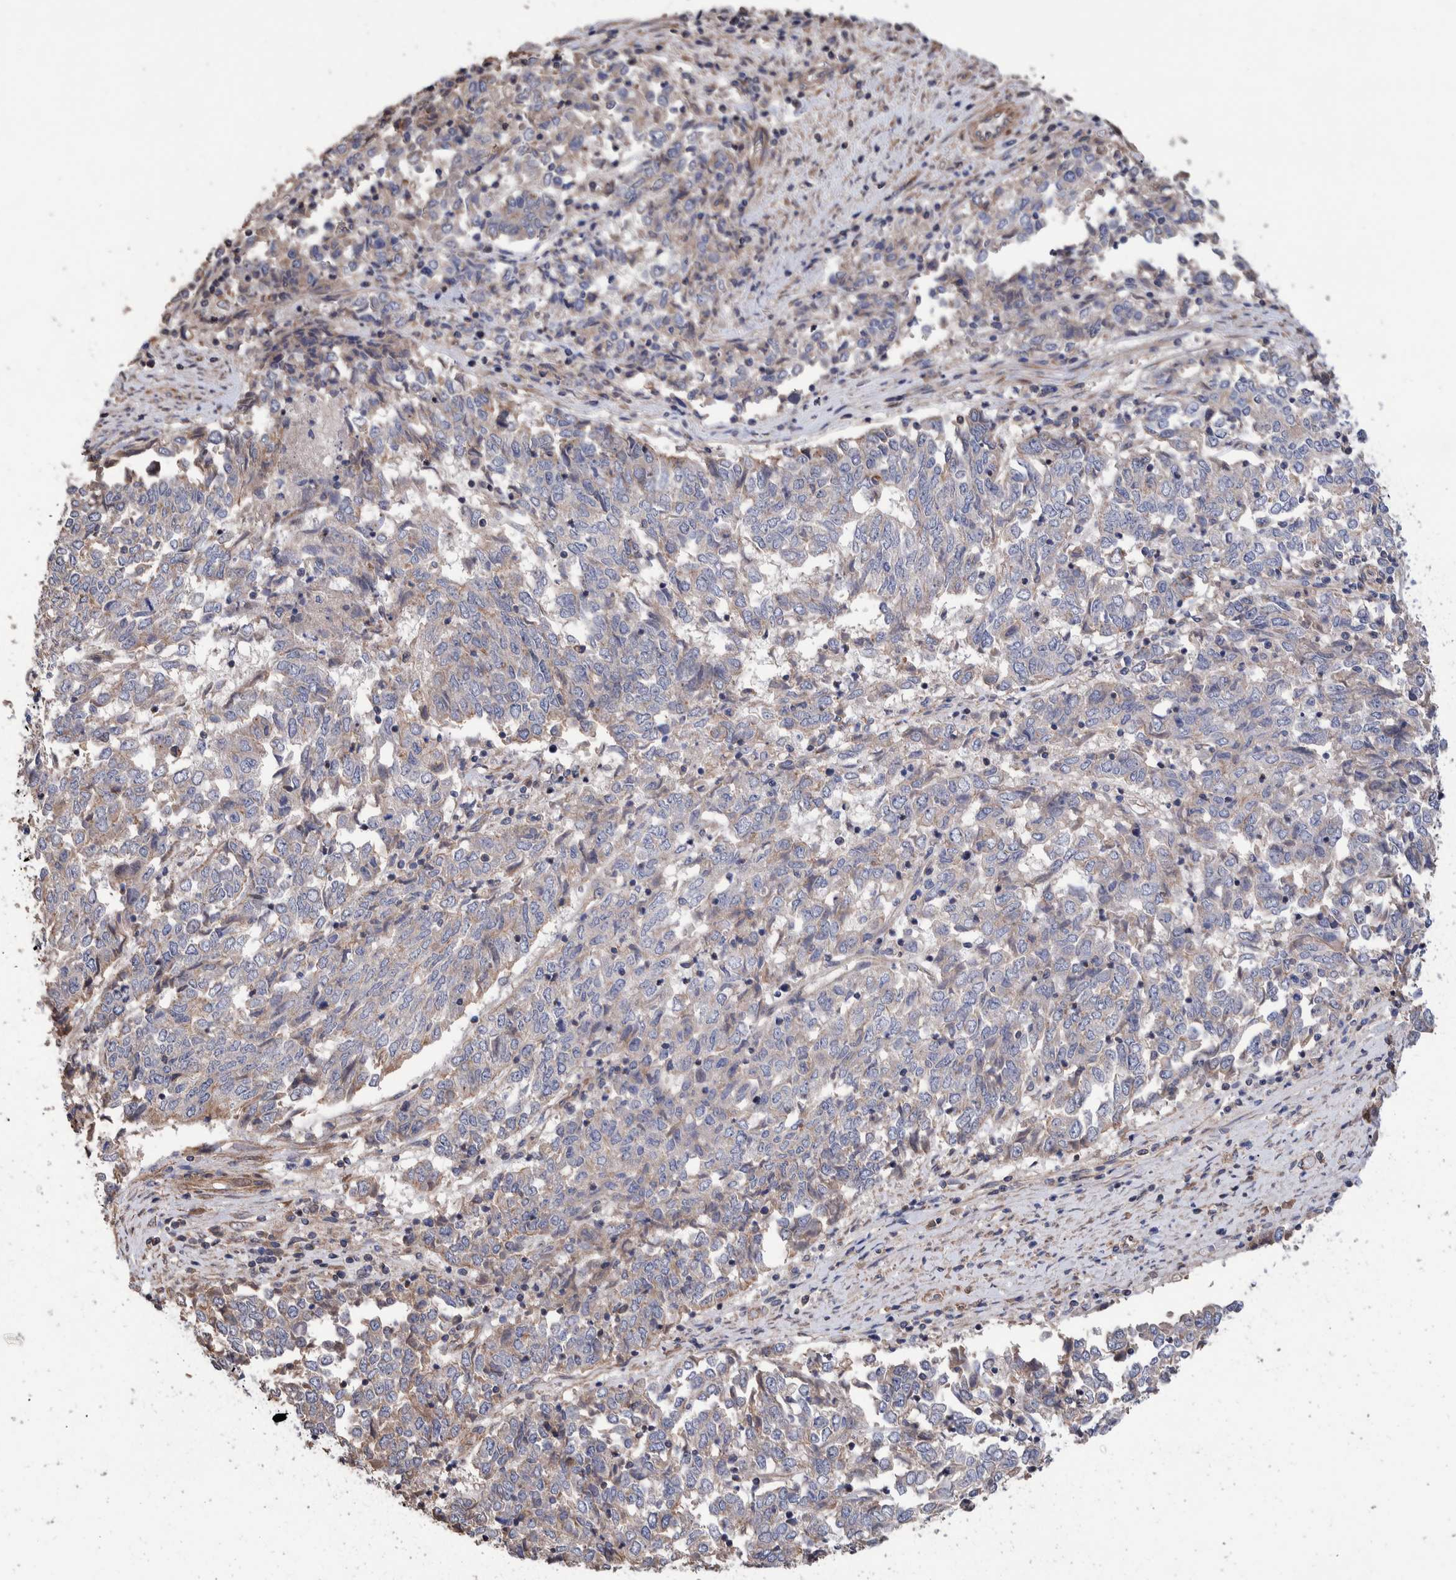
{"staining": {"intensity": "negative", "quantity": "none", "location": "none"}, "tissue": "endometrial cancer", "cell_type": "Tumor cells", "image_type": "cancer", "snomed": [{"axis": "morphology", "description": "Adenocarcinoma, NOS"}, {"axis": "topography", "description": "Endometrium"}], "caption": "Immunohistochemistry (IHC) of endometrial cancer demonstrates no staining in tumor cells.", "gene": "SLC45A4", "patient": {"sex": "female", "age": 80}}